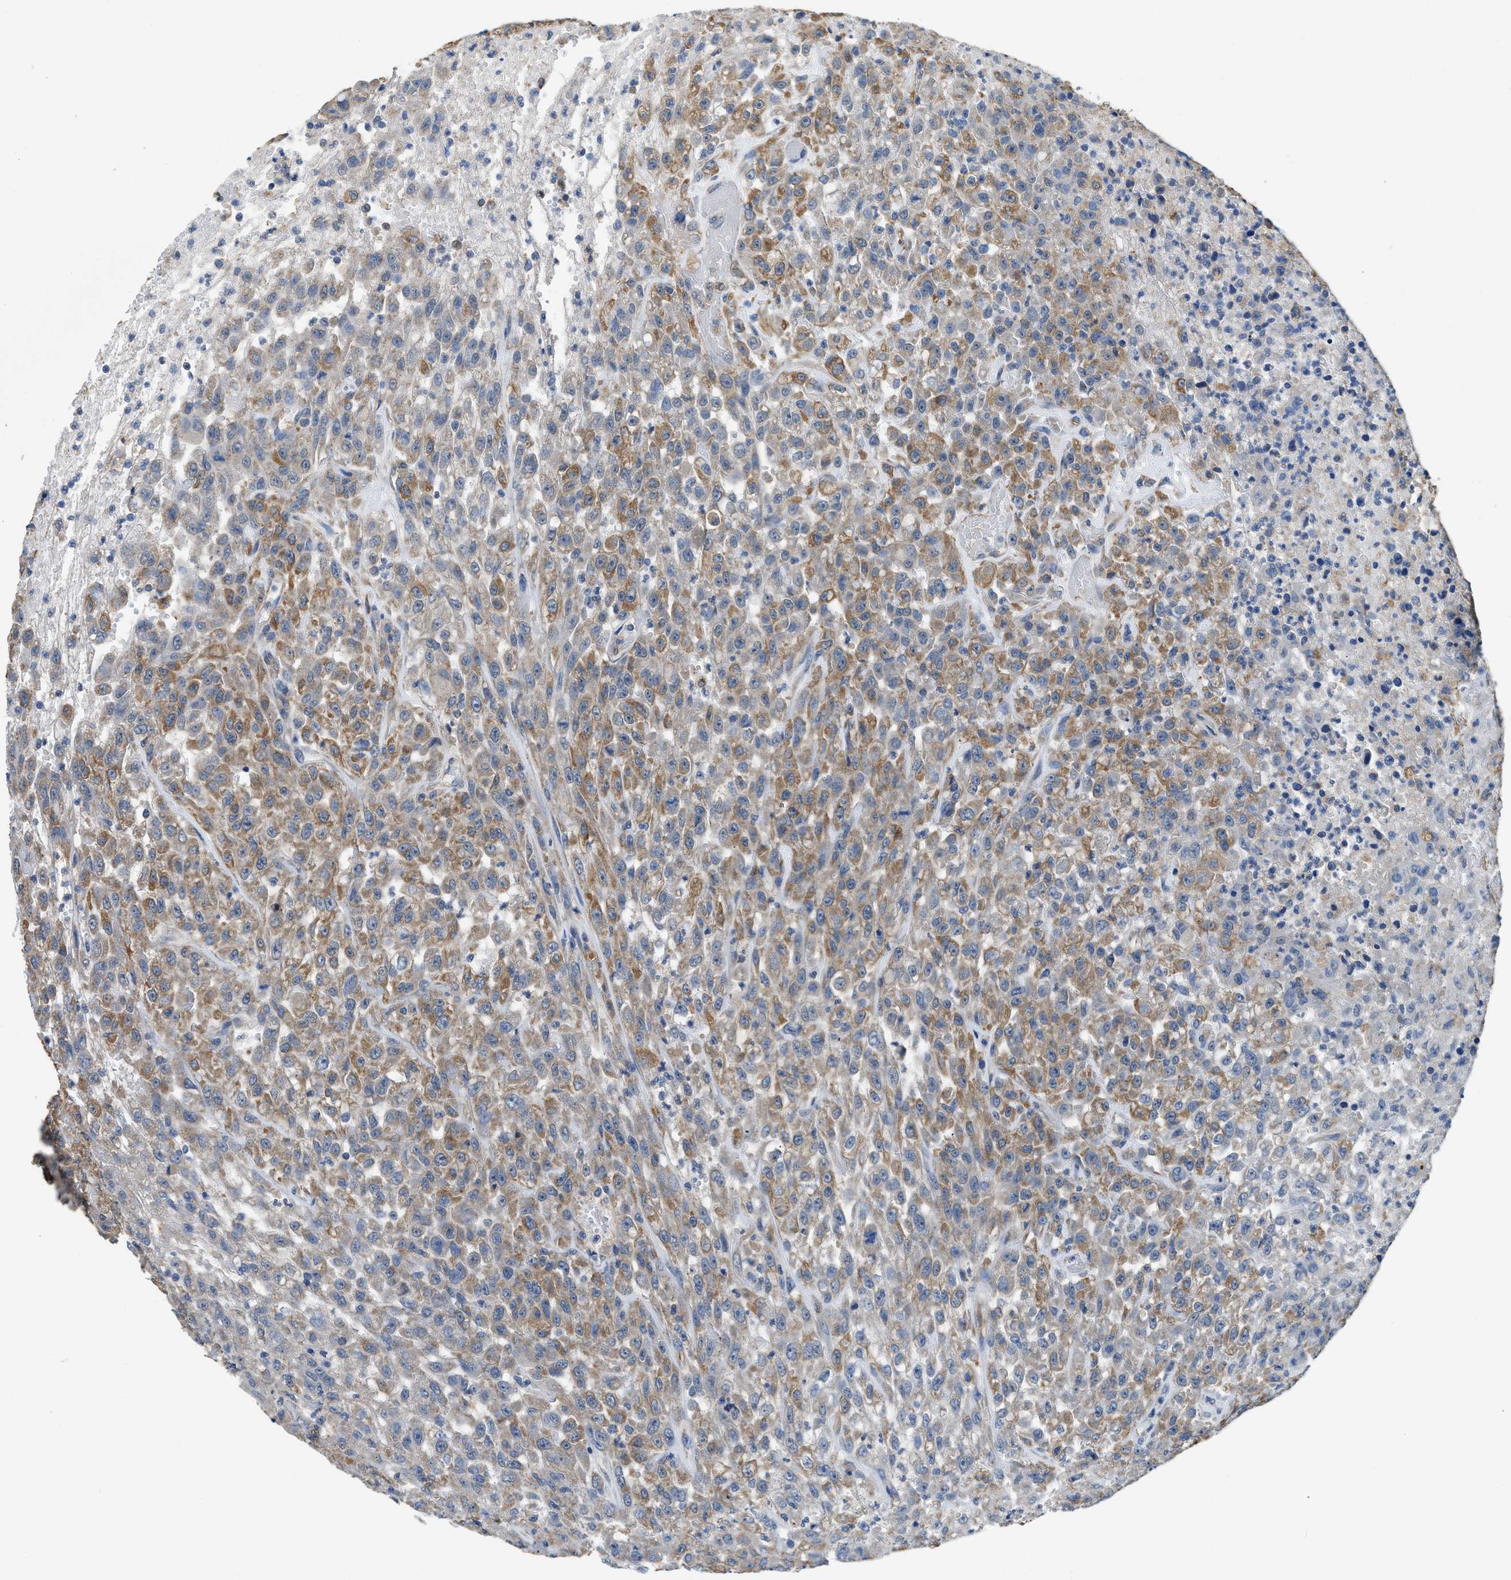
{"staining": {"intensity": "moderate", "quantity": "25%-75%", "location": "cytoplasmic/membranous"}, "tissue": "urothelial cancer", "cell_type": "Tumor cells", "image_type": "cancer", "snomed": [{"axis": "morphology", "description": "Urothelial carcinoma, High grade"}, {"axis": "topography", "description": "Urinary bladder"}], "caption": "DAB immunohistochemical staining of human urothelial carcinoma (high-grade) reveals moderate cytoplasmic/membranous protein expression in approximately 25%-75% of tumor cells.", "gene": "CDK15", "patient": {"sex": "male", "age": 46}}